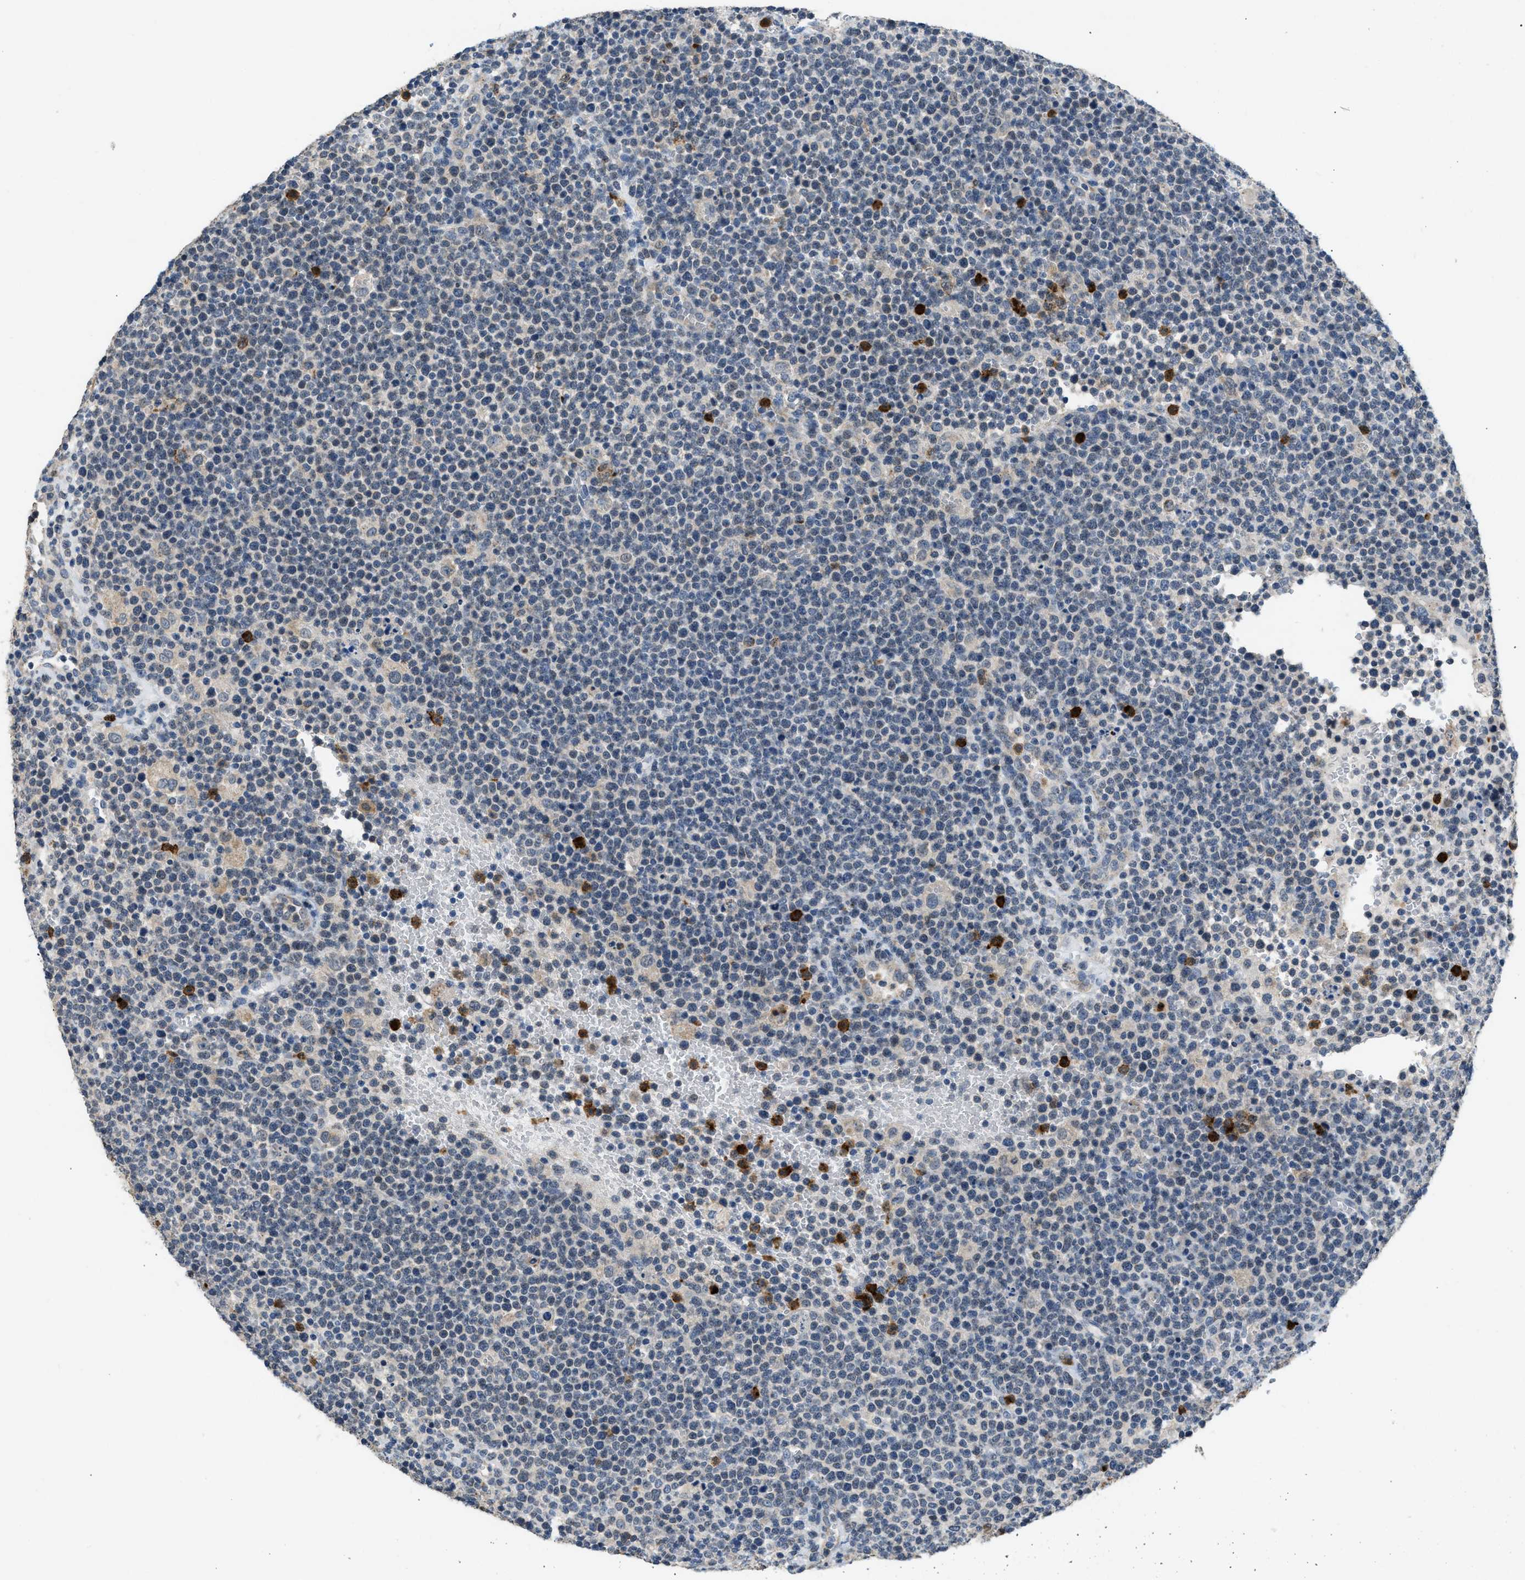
{"staining": {"intensity": "weak", "quantity": "<25%", "location": "cytoplasmic/membranous"}, "tissue": "lymphoma", "cell_type": "Tumor cells", "image_type": "cancer", "snomed": [{"axis": "morphology", "description": "Malignant lymphoma, non-Hodgkin's type, High grade"}, {"axis": "topography", "description": "Lymph node"}], "caption": "The immunohistochemistry photomicrograph has no significant staining in tumor cells of lymphoma tissue.", "gene": "TOMM34", "patient": {"sex": "male", "age": 61}}